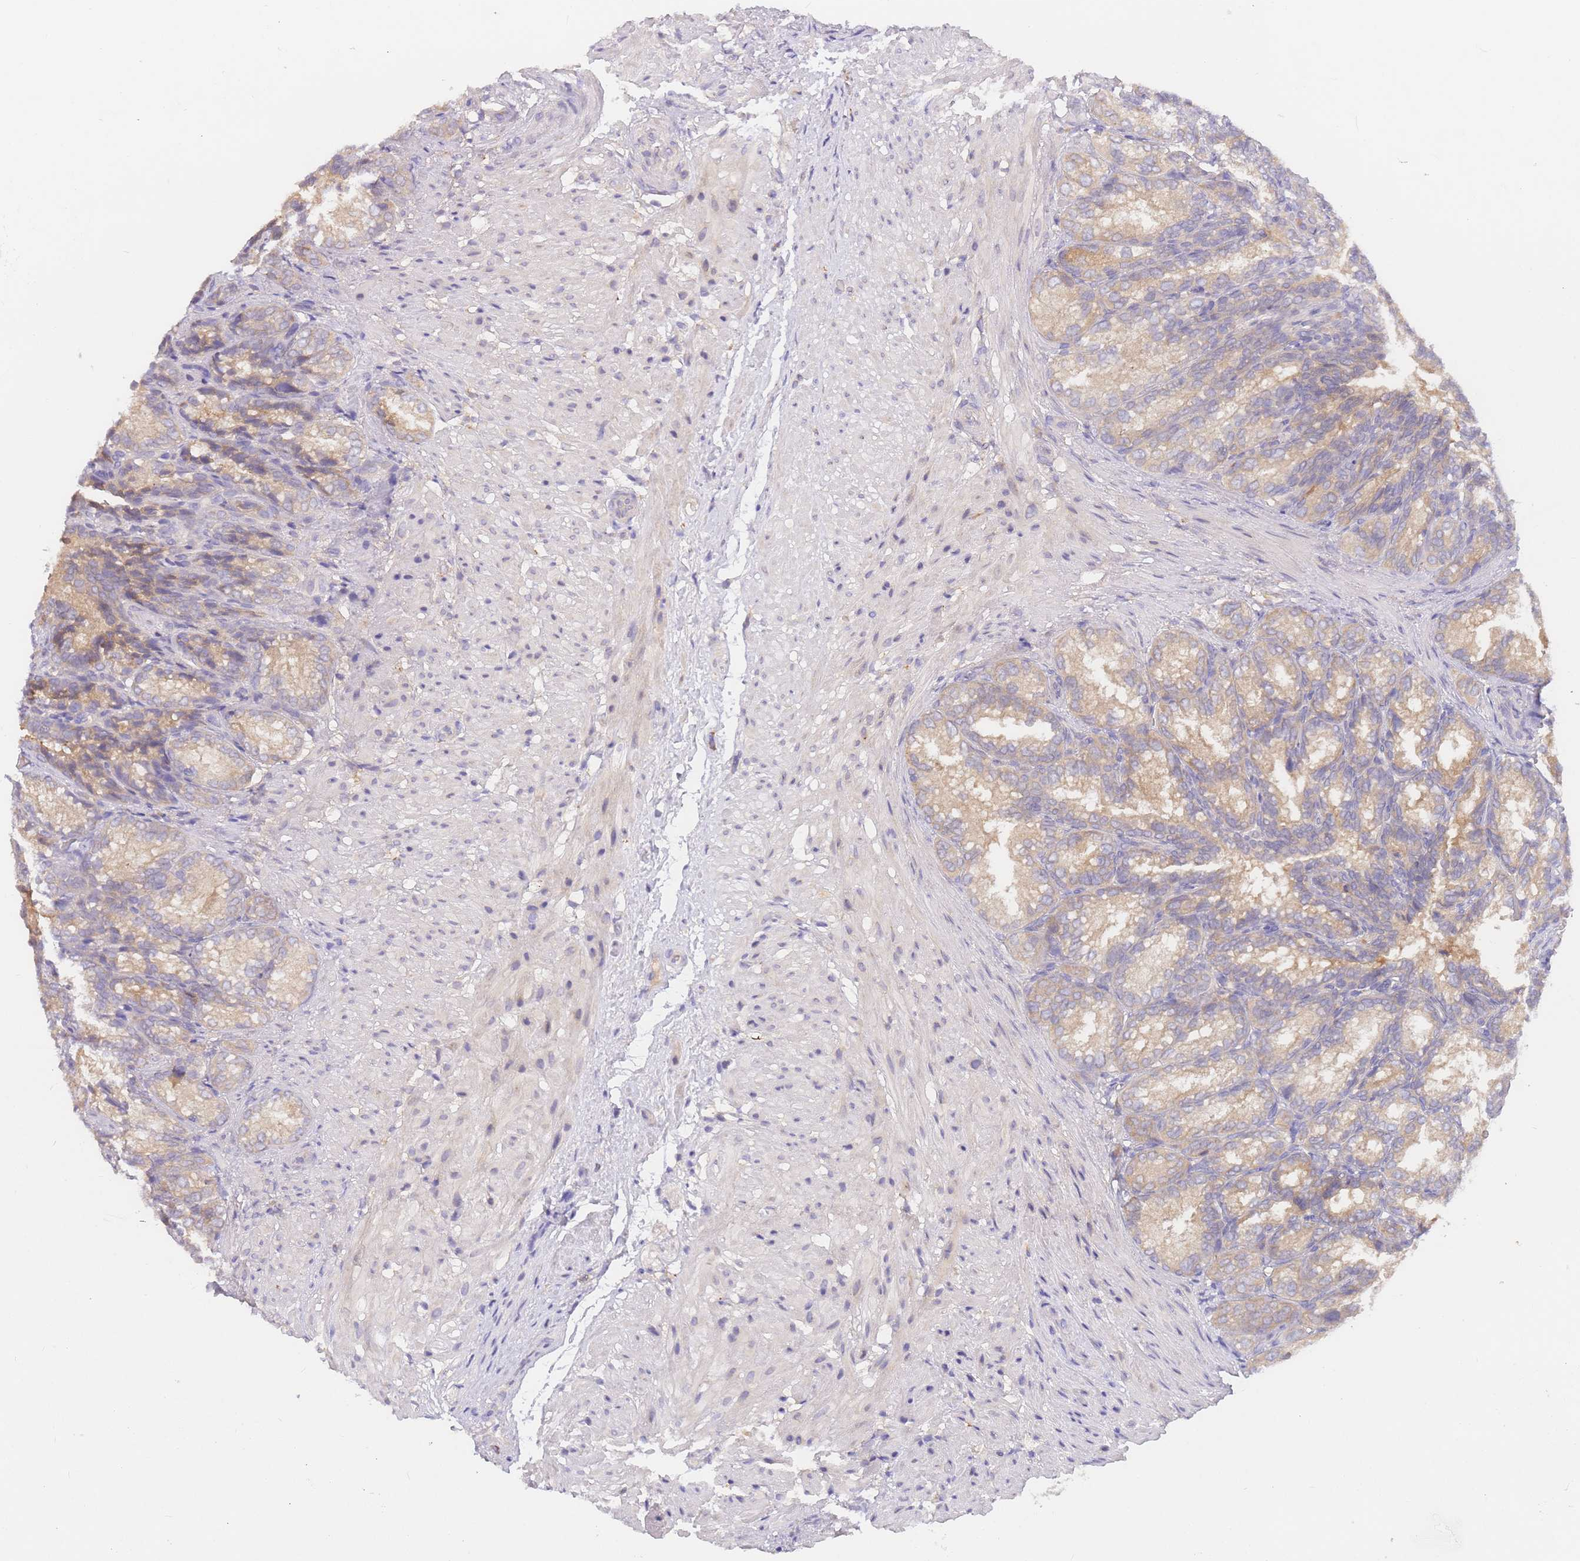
{"staining": {"intensity": "weak", "quantity": ">75%", "location": "cytoplasmic/membranous"}, "tissue": "seminal vesicle", "cell_type": "Glandular cells", "image_type": "normal", "snomed": [{"axis": "morphology", "description": "Normal tissue, NOS"}, {"axis": "topography", "description": "Seminal veicle"}], "caption": "IHC staining of unremarkable seminal vesicle, which shows low levels of weak cytoplasmic/membranous expression in about >75% of glandular cells indicating weak cytoplasmic/membranous protein expression. The staining was performed using DAB (brown) for protein detection and nuclei were counterstained in hematoxylin (blue).", "gene": "ZNF577", "patient": {"sex": "male", "age": 58}}